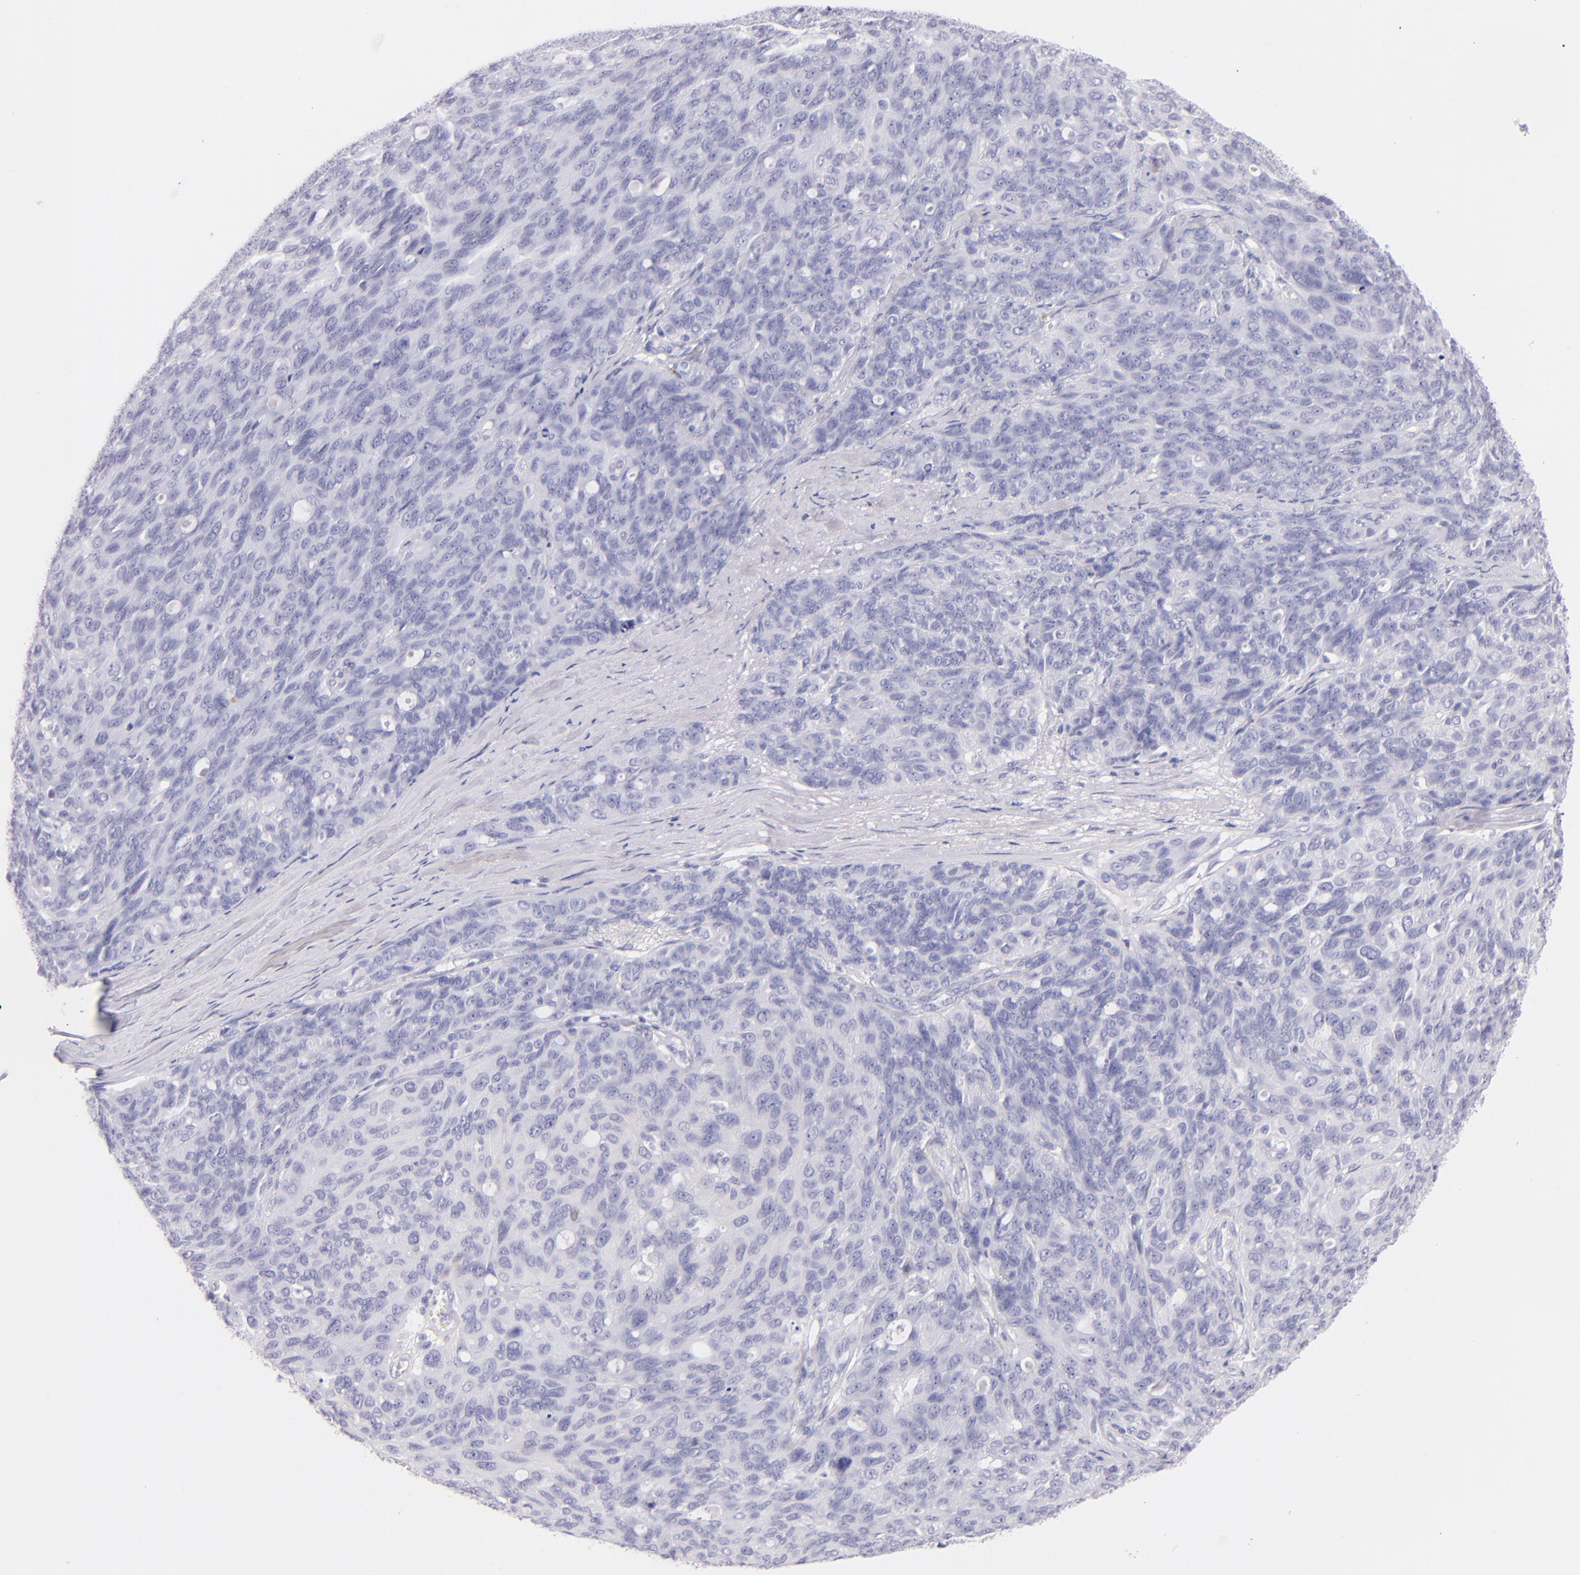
{"staining": {"intensity": "negative", "quantity": "none", "location": "none"}, "tissue": "ovarian cancer", "cell_type": "Tumor cells", "image_type": "cancer", "snomed": [{"axis": "morphology", "description": "Carcinoma, endometroid"}, {"axis": "topography", "description": "Ovary"}], "caption": "Immunohistochemistry of ovarian endometroid carcinoma reveals no staining in tumor cells.", "gene": "SDC1", "patient": {"sex": "female", "age": 60}}